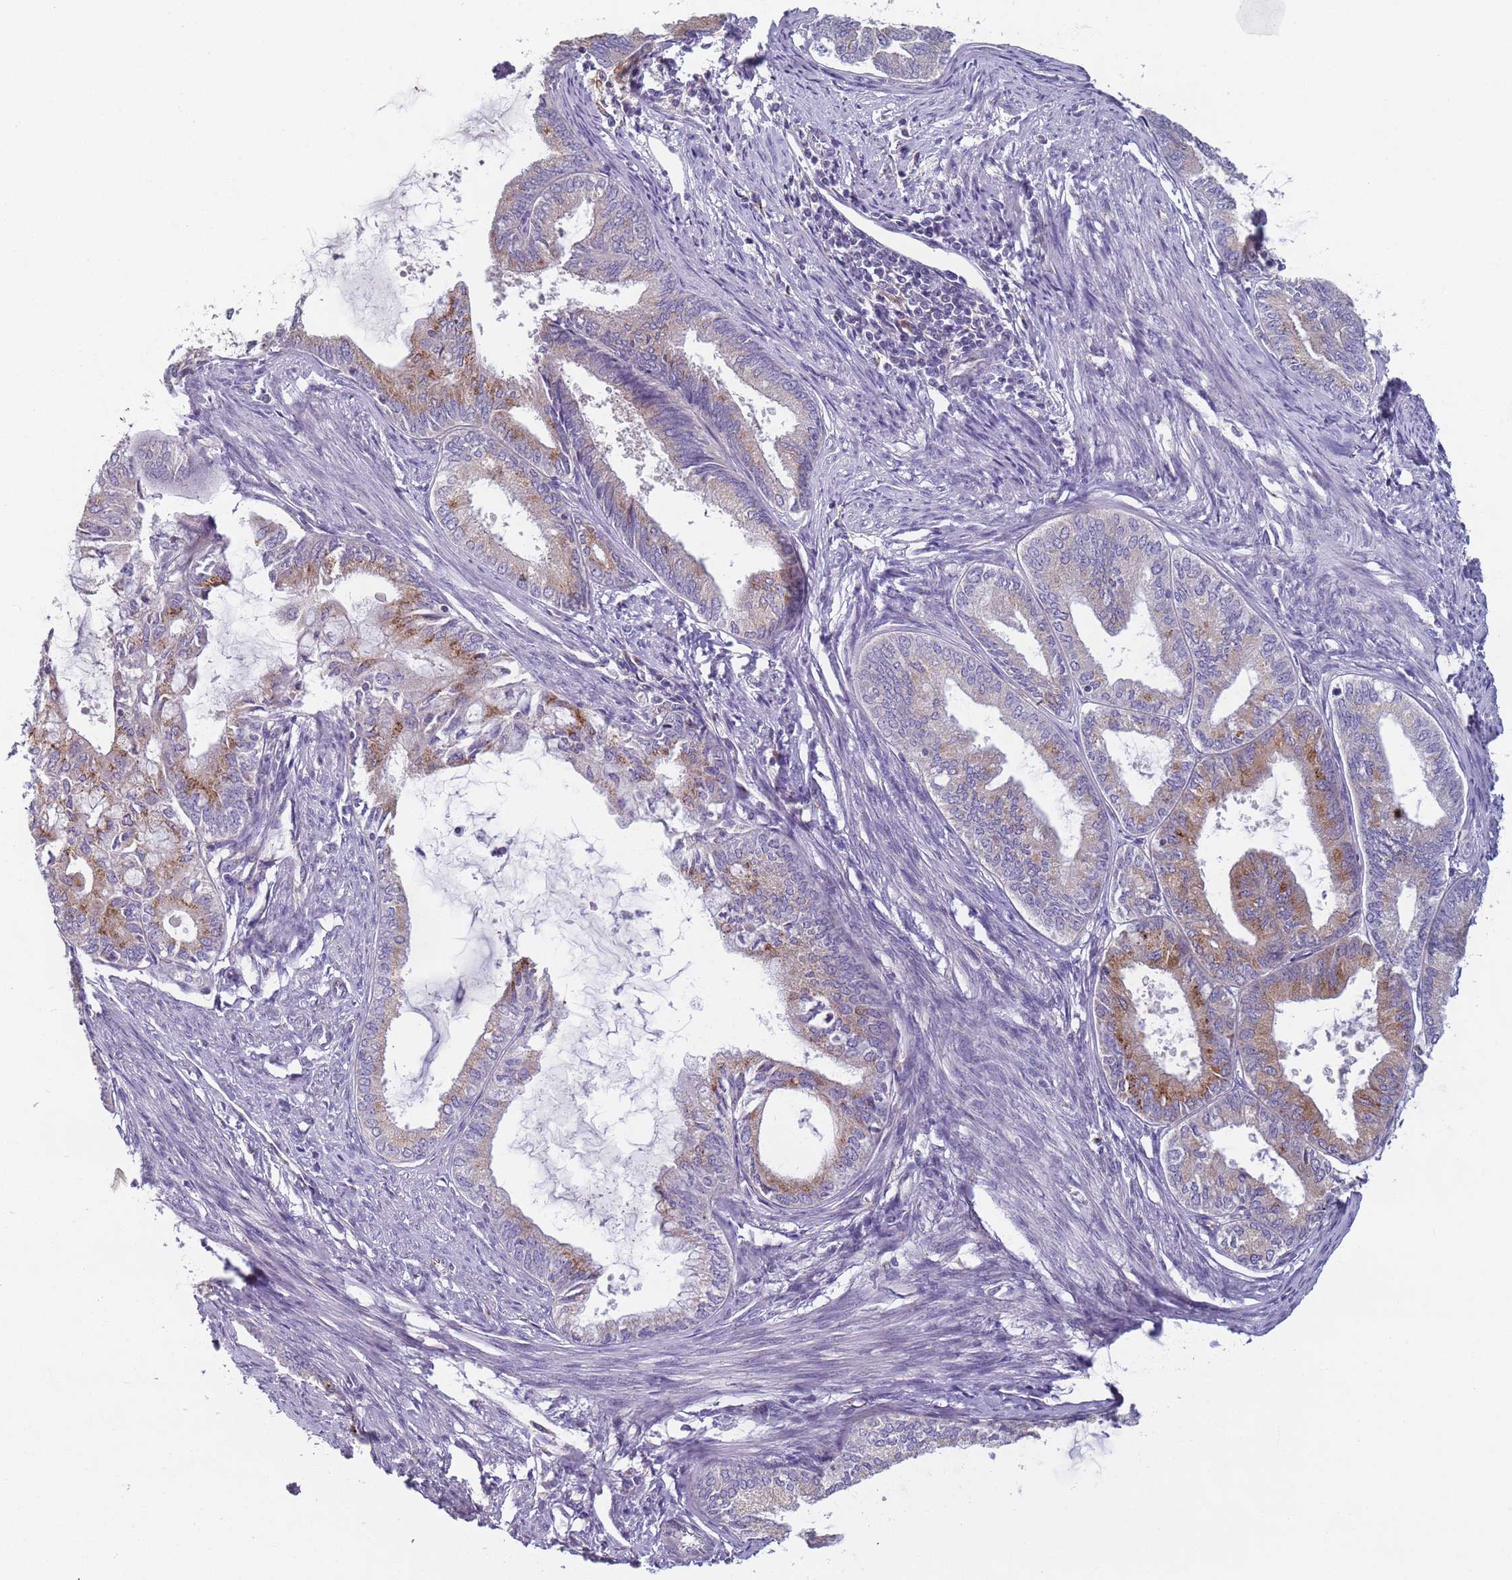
{"staining": {"intensity": "moderate", "quantity": "<25%", "location": "cytoplasmic/membranous"}, "tissue": "endometrial cancer", "cell_type": "Tumor cells", "image_type": "cancer", "snomed": [{"axis": "morphology", "description": "Adenocarcinoma, NOS"}, {"axis": "topography", "description": "Endometrium"}], "caption": "Moderate cytoplasmic/membranous staining for a protein is appreciated in approximately <25% of tumor cells of endometrial cancer (adenocarcinoma) using immunohistochemistry (IHC).", "gene": "AKTIP", "patient": {"sex": "female", "age": 86}}